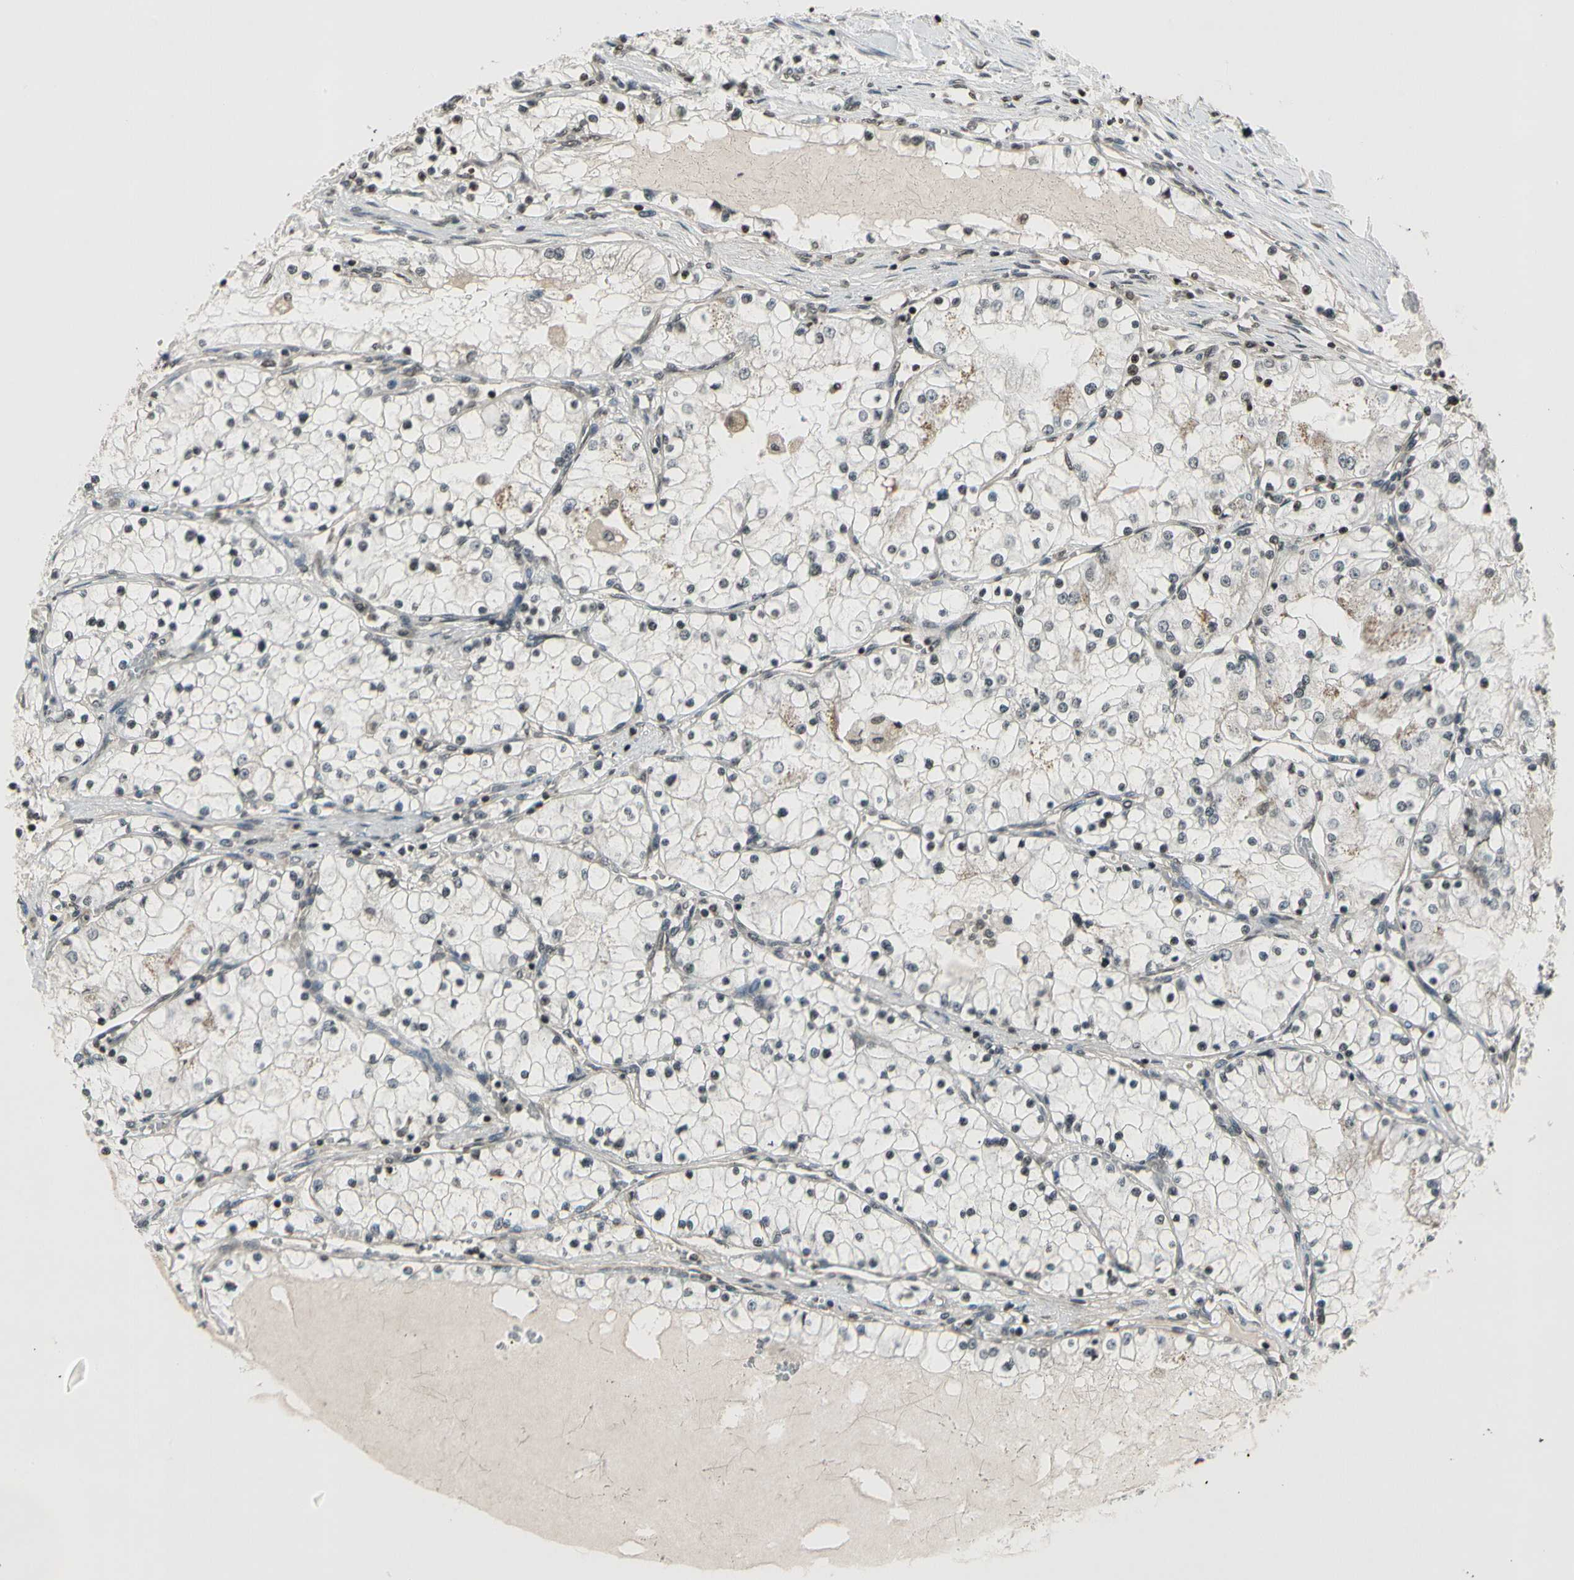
{"staining": {"intensity": "negative", "quantity": "none", "location": "none"}, "tissue": "renal cancer", "cell_type": "Tumor cells", "image_type": "cancer", "snomed": [{"axis": "morphology", "description": "Adenocarcinoma, NOS"}, {"axis": "topography", "description": "Kidney"}], "caption": "Immunohistochemistry (IHC) micrograph of renal cancer stained for a protein (brown), which demonstrates no expression in tumor cells.", "gene": "SMN2", "patient": {"sex": "male", "age": 68}}